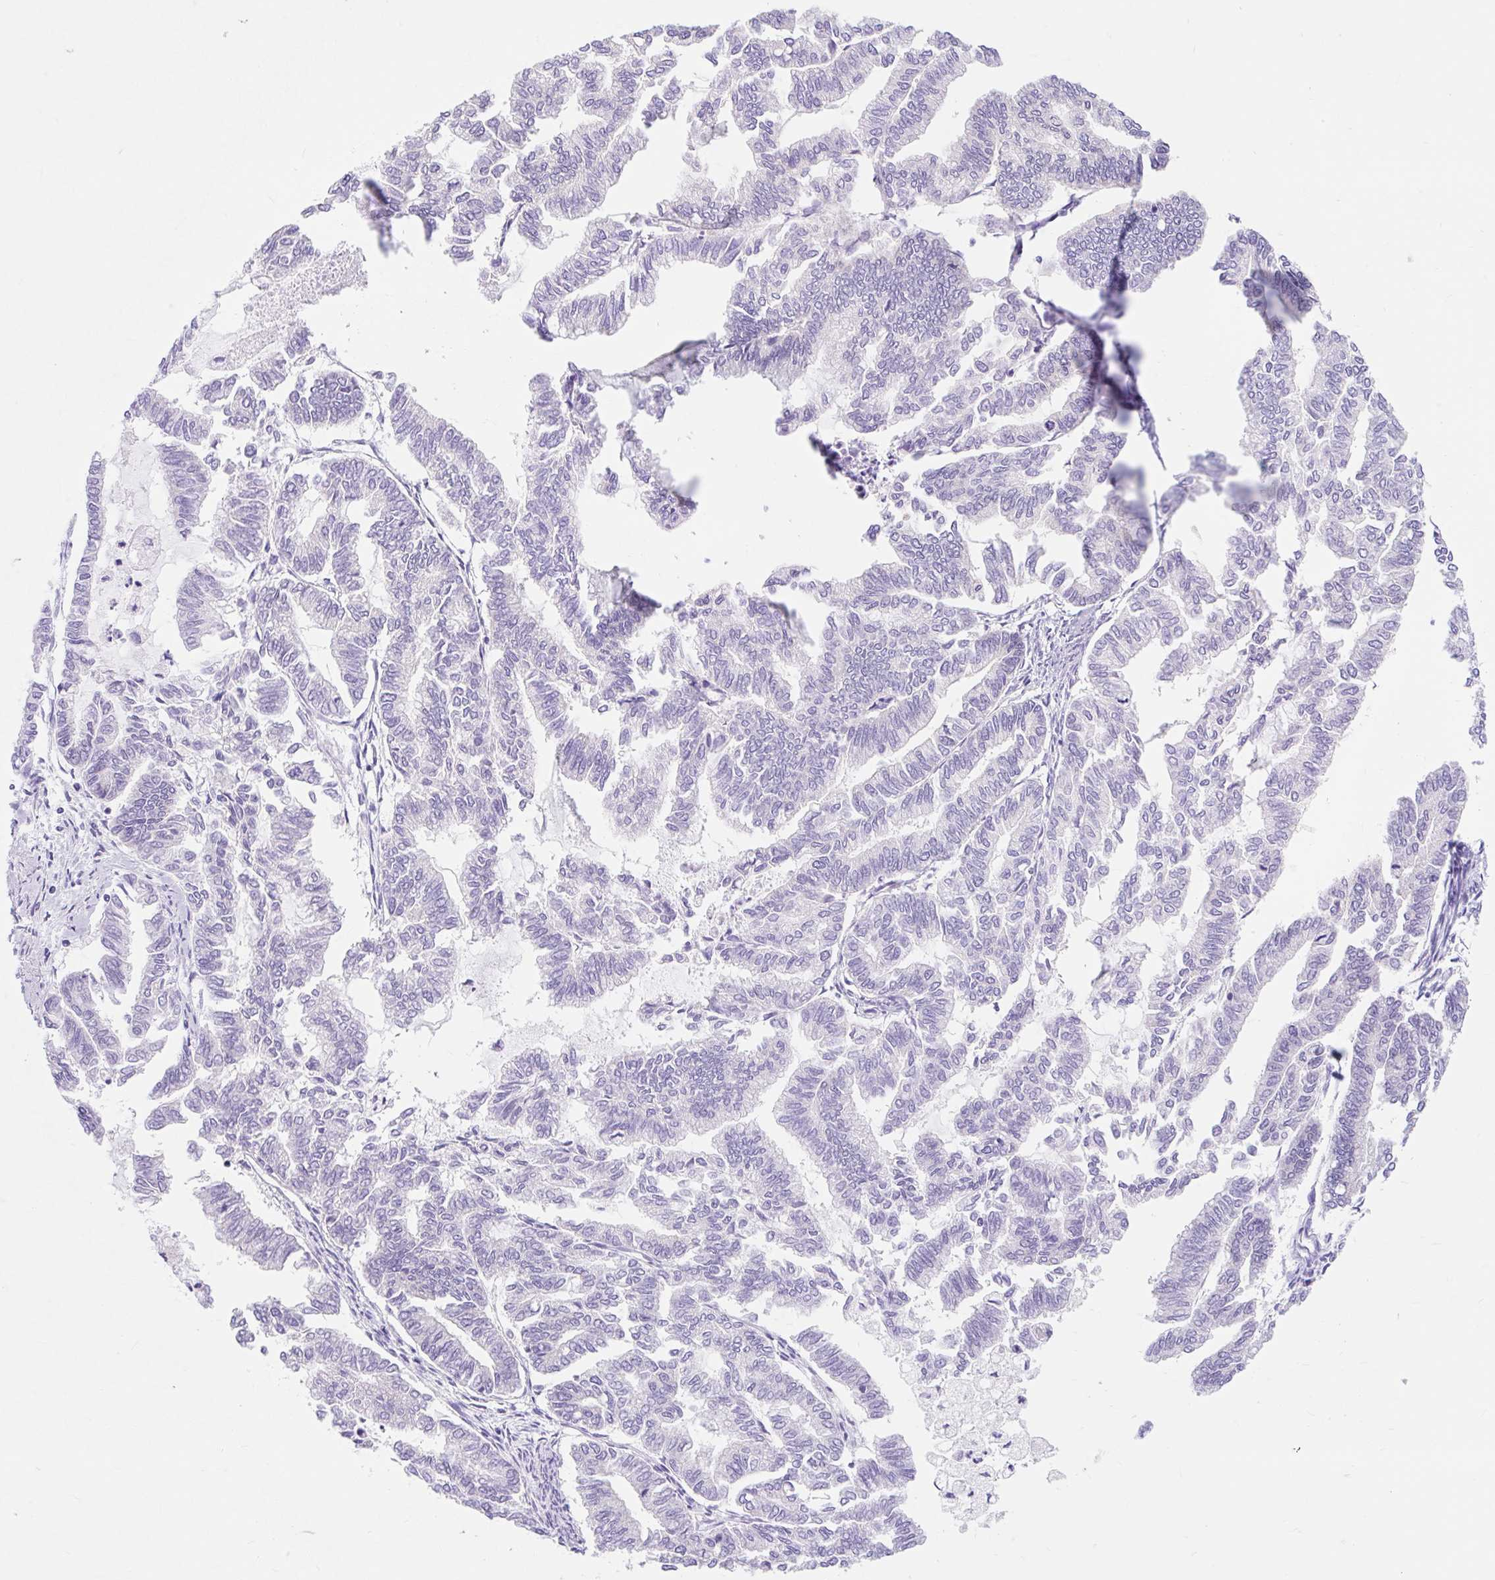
{"staining": {"intensity": "negative", "quantity": "none", "location": "none"}, "tissue": "endometrial cancer", "cell_type": "Tumor cells", "image_type": "cancer", "snomed": [{"axis": "morphology", "description": "Adenocarcinoma, NOS"}, {"axis": "topography", "description": "Endometrium"}], "caption": "The photomicrograph demonstrates no significant staining in tumor cells of endometrial adenocarcinoma.", "gene": "ITPK1", "patient": {"sex": "female", "age": 79}}